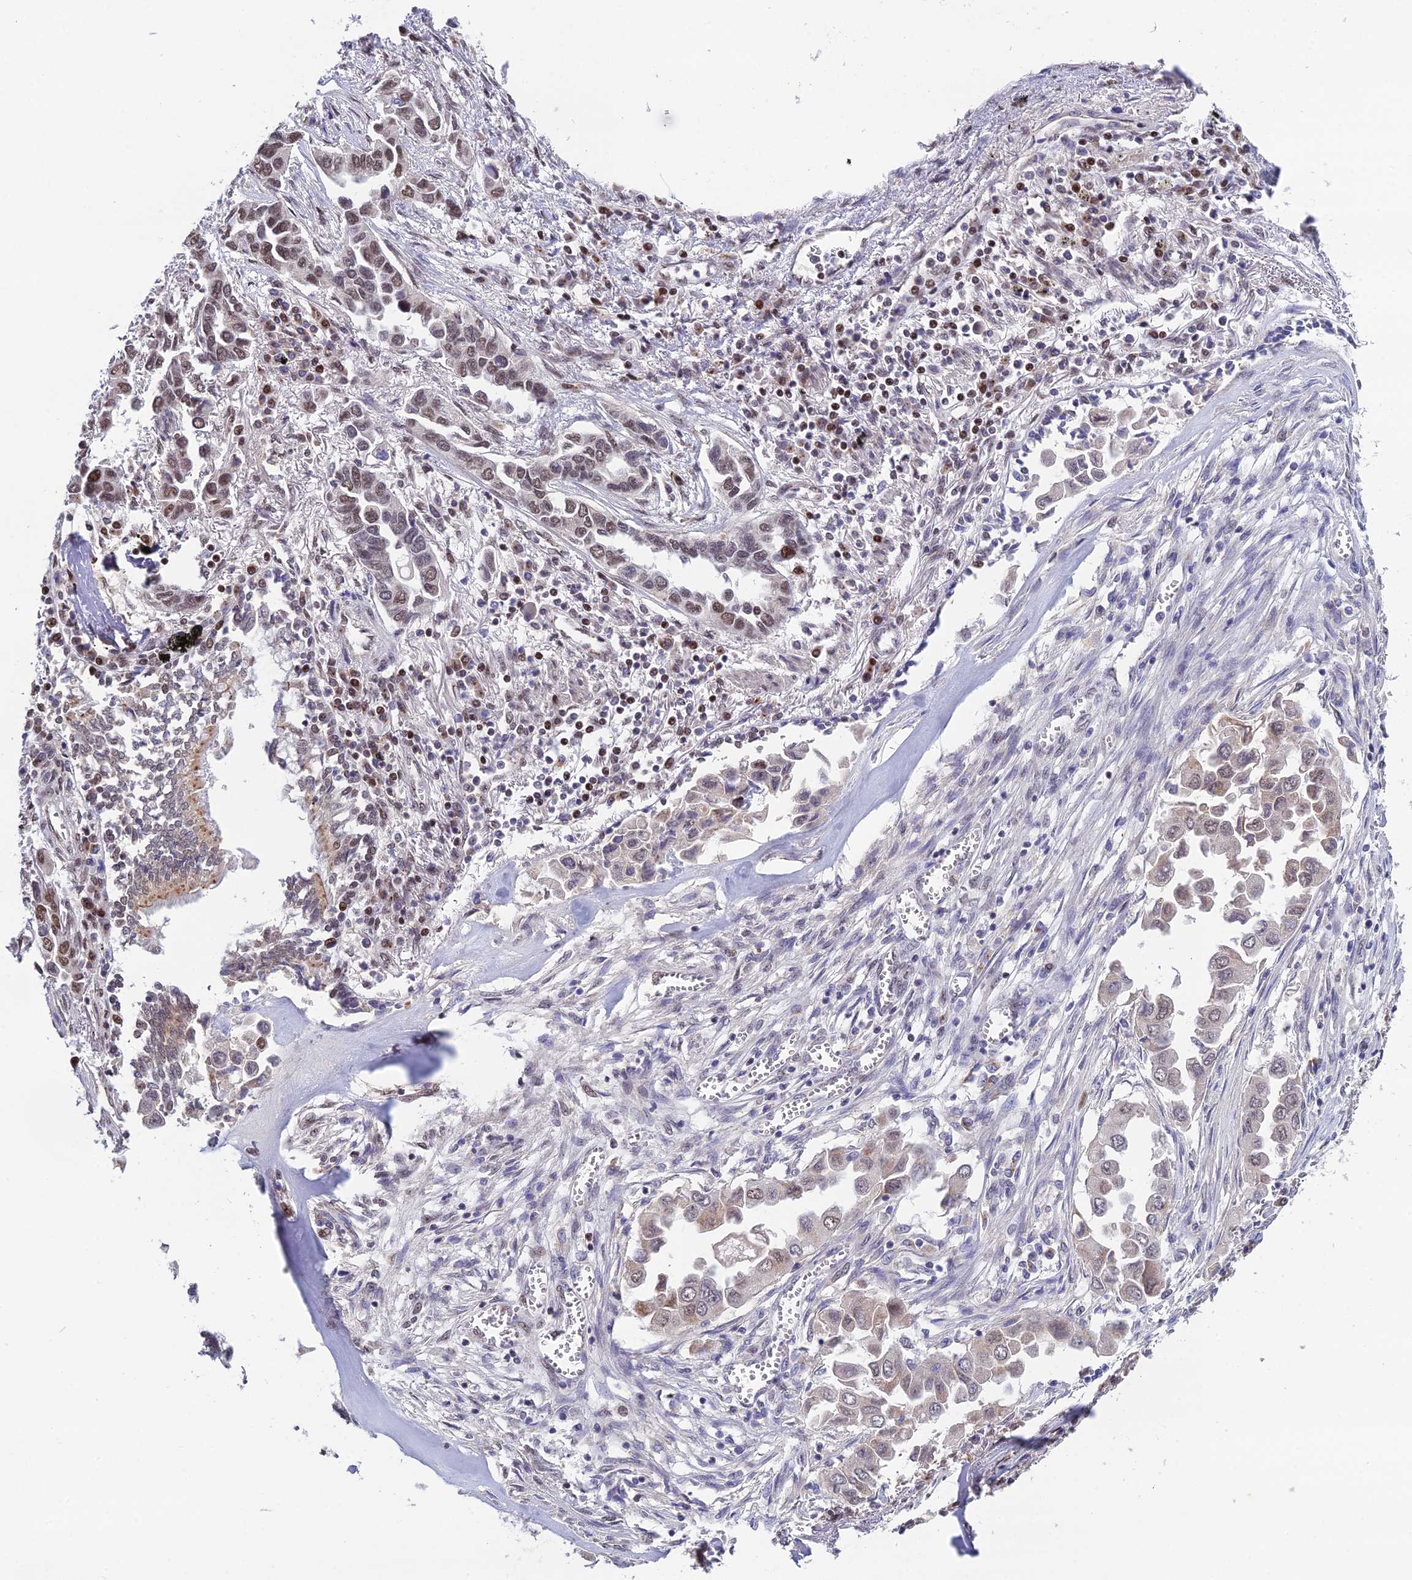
{"staining": {"intensity": "moderate", "quantity": "<25%", "location": "nuclear"}, "tissue": "lung cancer", "cell_type": "Tumor cells", "image_type": "cancer", "snomed": [{"axis": "morphology", "description": "Adenocarcinoma, NOS"}, {"axis": "topography", "description": "Lung"}], "caption": "DAB immunohistochemical staining of human adenocarcinoma (lung) demonstrates moderate nuclear protein positivity in approximately <25% of tumor cells.", "gene": "ARL2", "patient": {"sex": "female", "age": 76}}